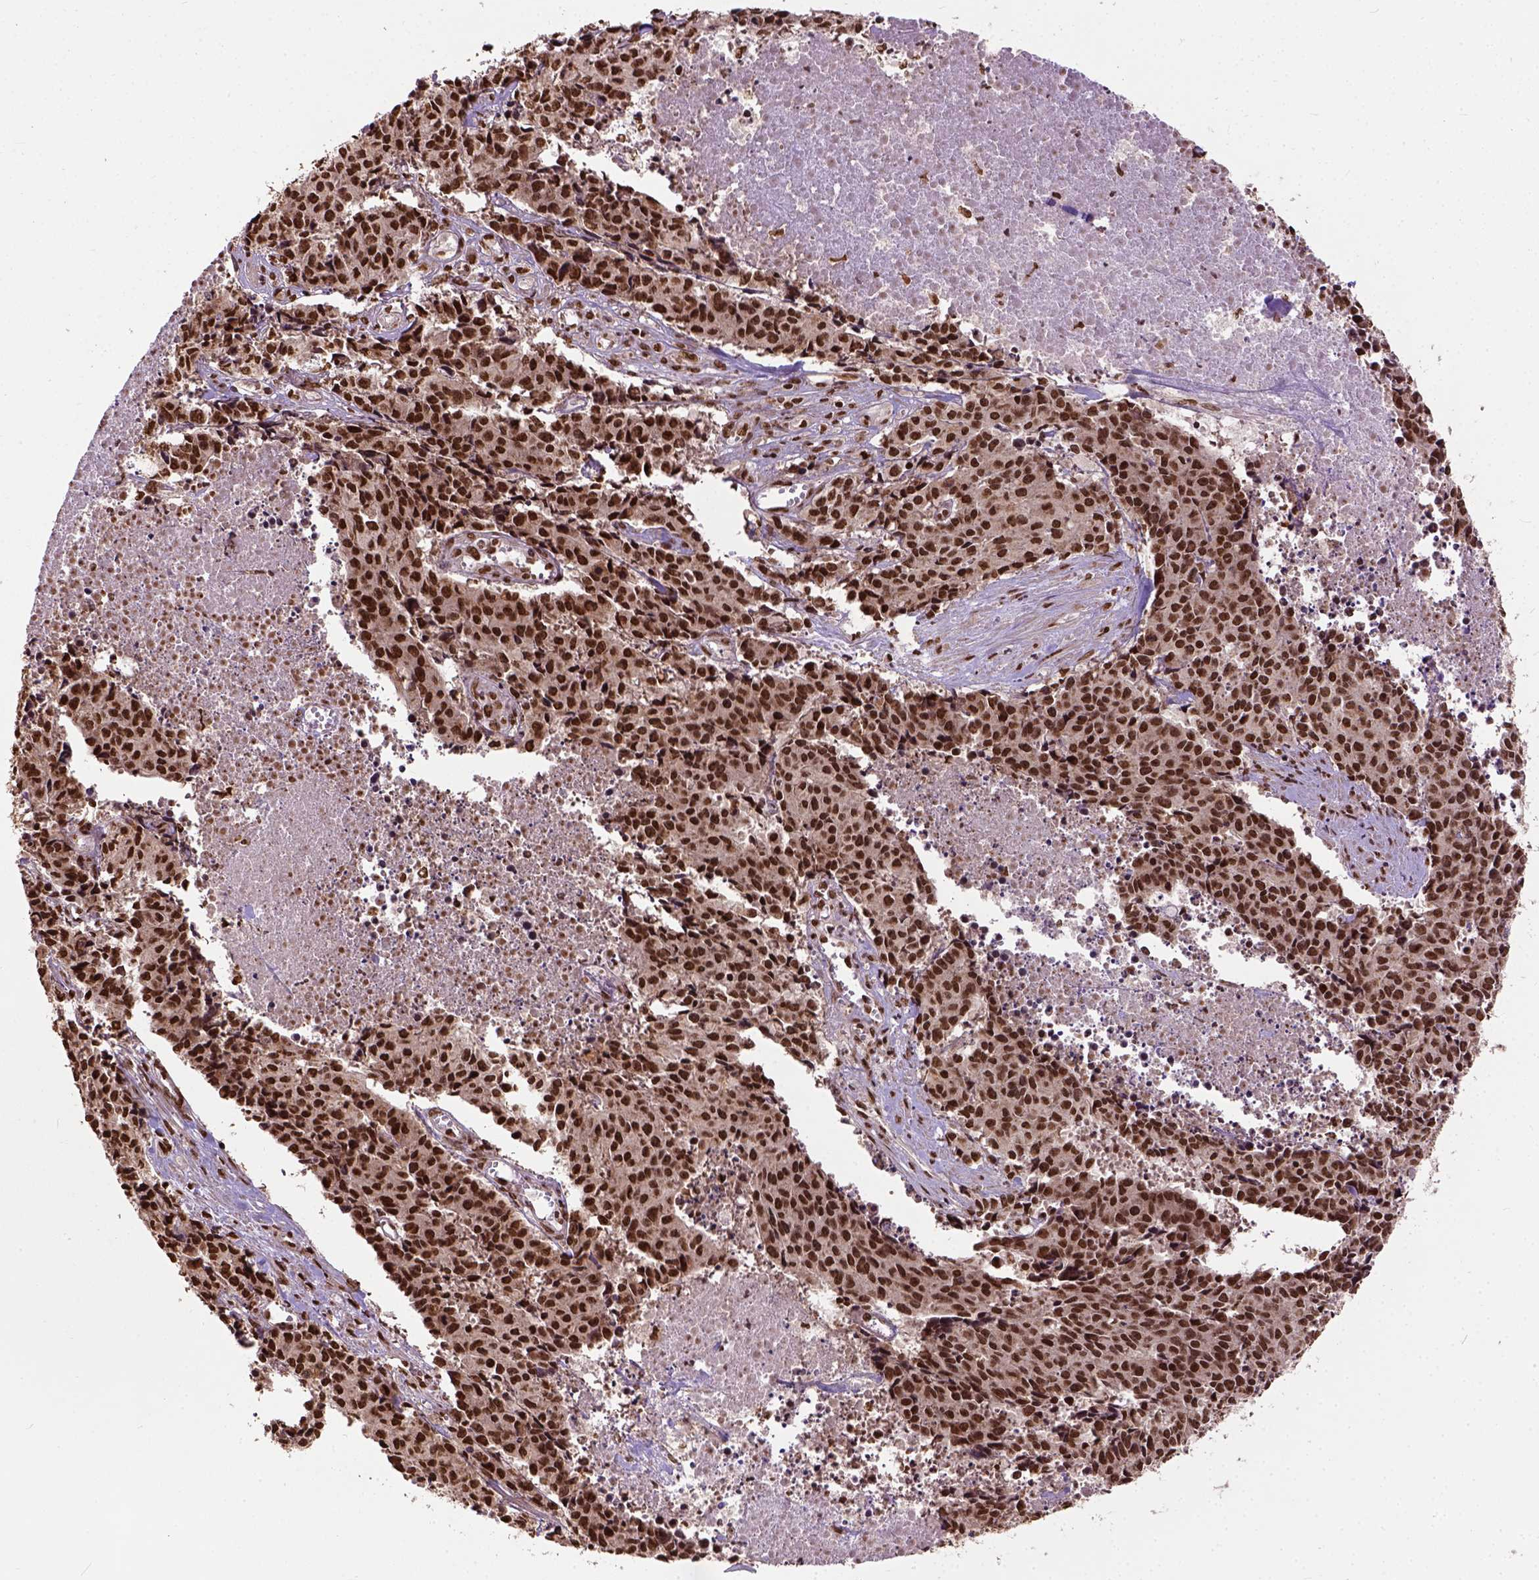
{"staining": {"intensity": "strong", "quantity": ">75%", "location": "nuclear"}, "tissue": "cervical cancer", "cell_type": "Tumor cells", "image_type": "cancer", "snomed": [{"axis": "morphology", "description": "Squamous cell carcinoma, NOS"}, {"axis": "topography", "description": "Cervix"}], "caption": "Immunohistochemical staining of squamous cell carcinoma (cervical) shows strong nuclear protein staining in about >75% of tumor cells. The staining was performed using DAB (3,3'-diaminobenzidine), with brown indicating positive protein expression. Nuclei are stained blue with hematoxylin.", "gene": "NACC1", "patient": {"sex": "female", "age": 28}}